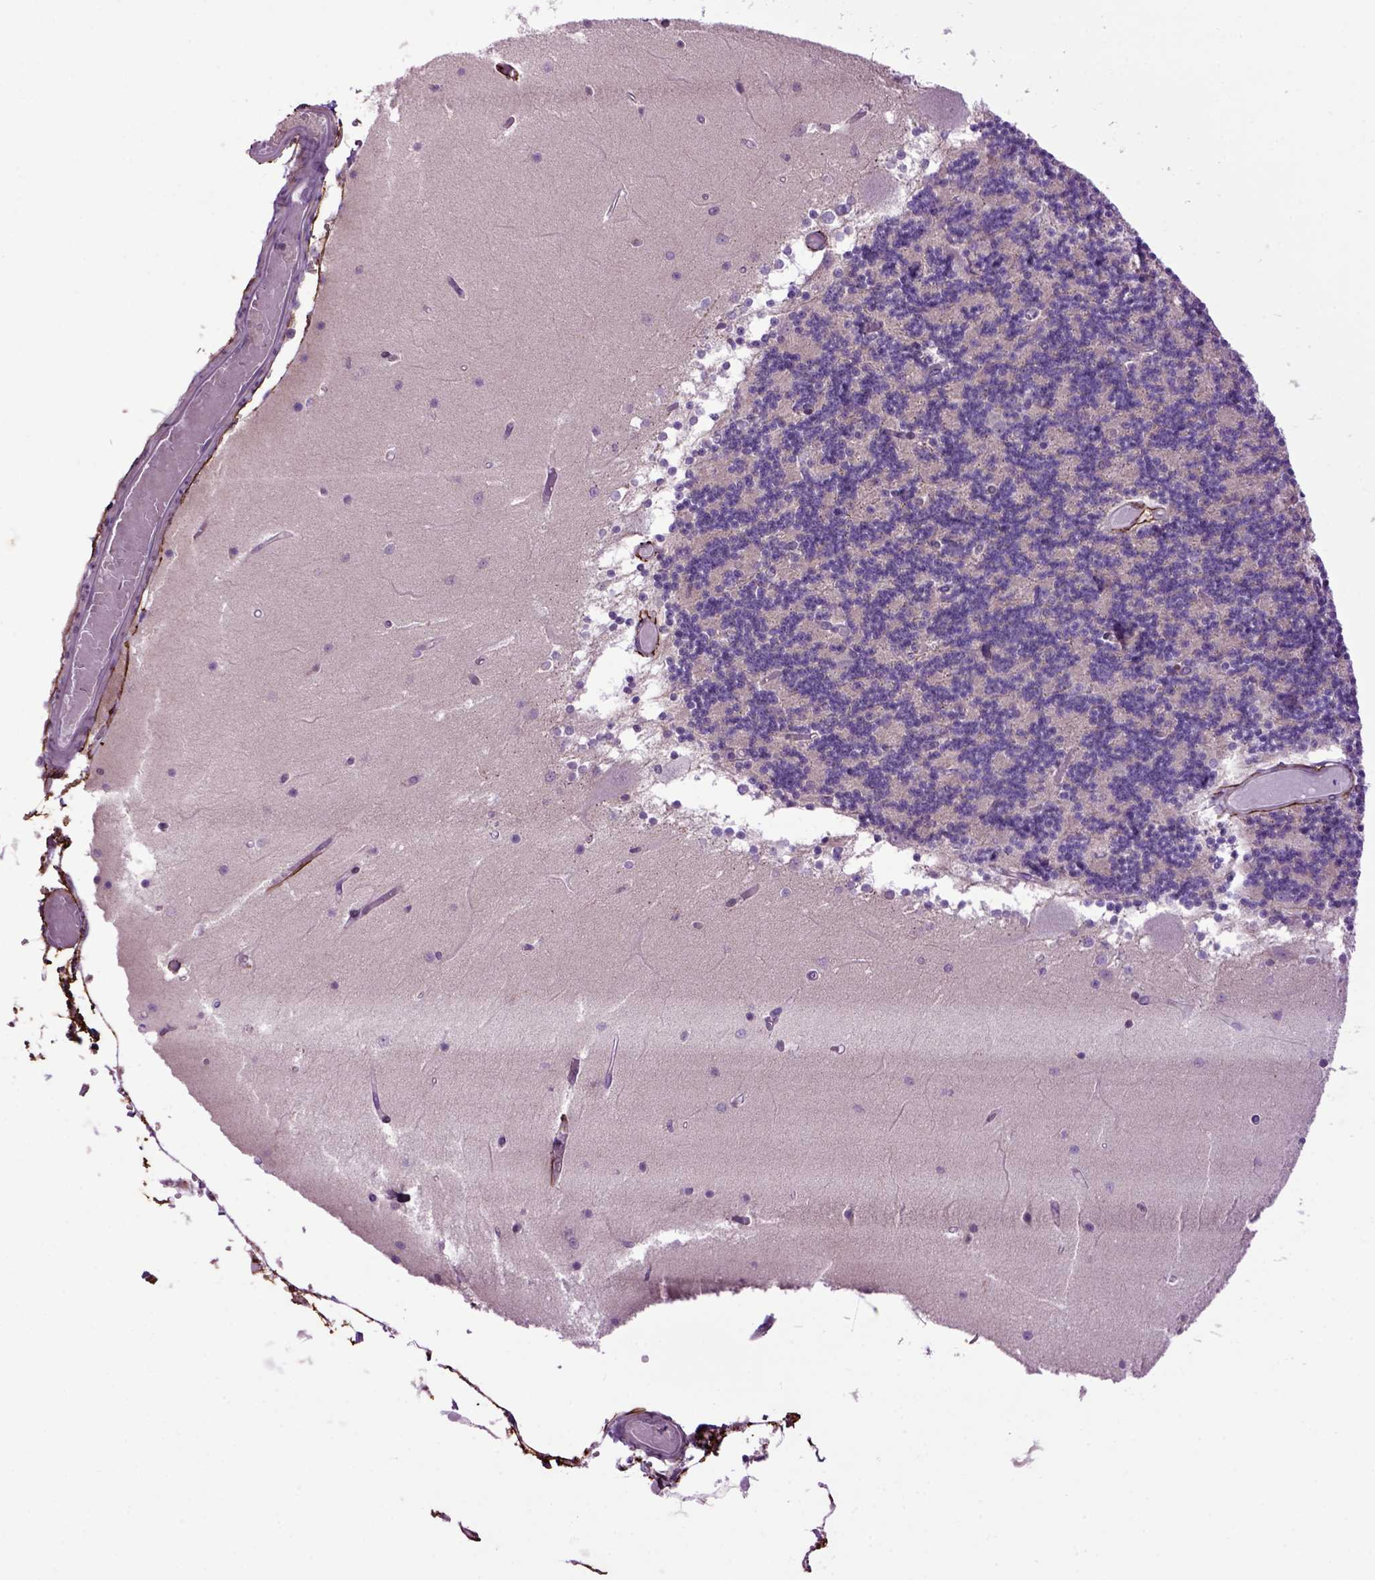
{"staining": {"intensity": "negative", "quantity": "none", "location": "none"}, "tissue": "cerebellum", "cell_type": "Cells in granular layer", "image_type": "normal", "snomed": [{"axis": "morphology", "description": "Normal tissue, NOS"}, {"axis": "topography", "description": "Cerebellum"}], "caption": "DAB (3,3'-diaminobenzidine) immunohistochemical staining of normal cerebellum shows no significant expression in cells in granular layer.", "gene": "EMILIN3", "patient": {"sex": "female", "age": 28}}